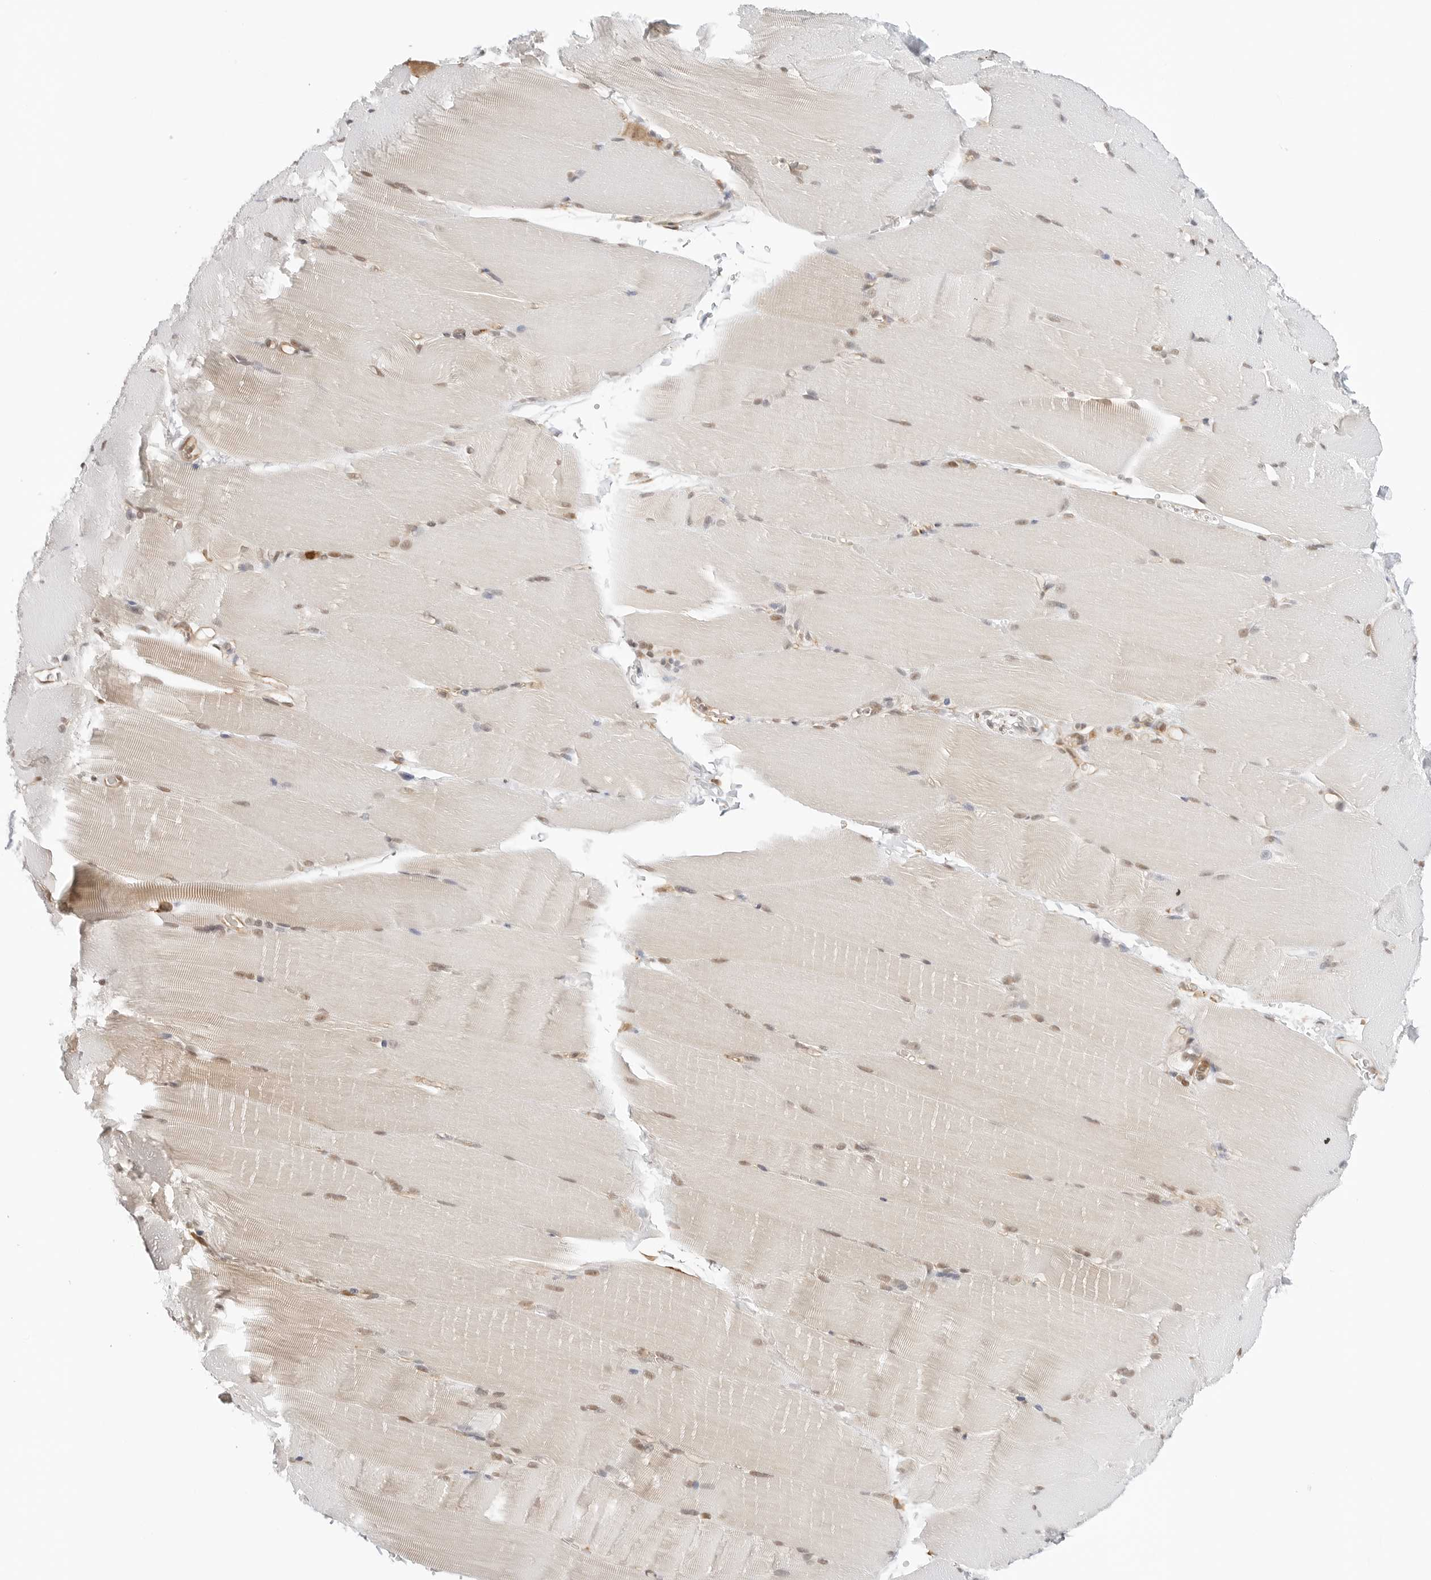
{"staining": {"intensity": "moderate", "quantity": "<25%", "location": "nuclear"}, "tissue": "skeletal muscle", "cell_type": "Myocytes", "image_type": "normal", "snomed": [{"axis": "morphology", "description": "Normal tissue, NOS"}, {"axis": "topography", "description": "Skeletal muscle"}, {"axis": "topography", "description": "Parathyroid gland"}], "caption": "This photomicrograph demonstrates normal skeletal muscle stained with immunohistochemistry to label a protein in brown. The nuclear of myocytes show moderate positivity for the protein. Nuclei are counter-stained blue.", "gene": "NUDC", "patient": {"sex": "female", "age": 37}}